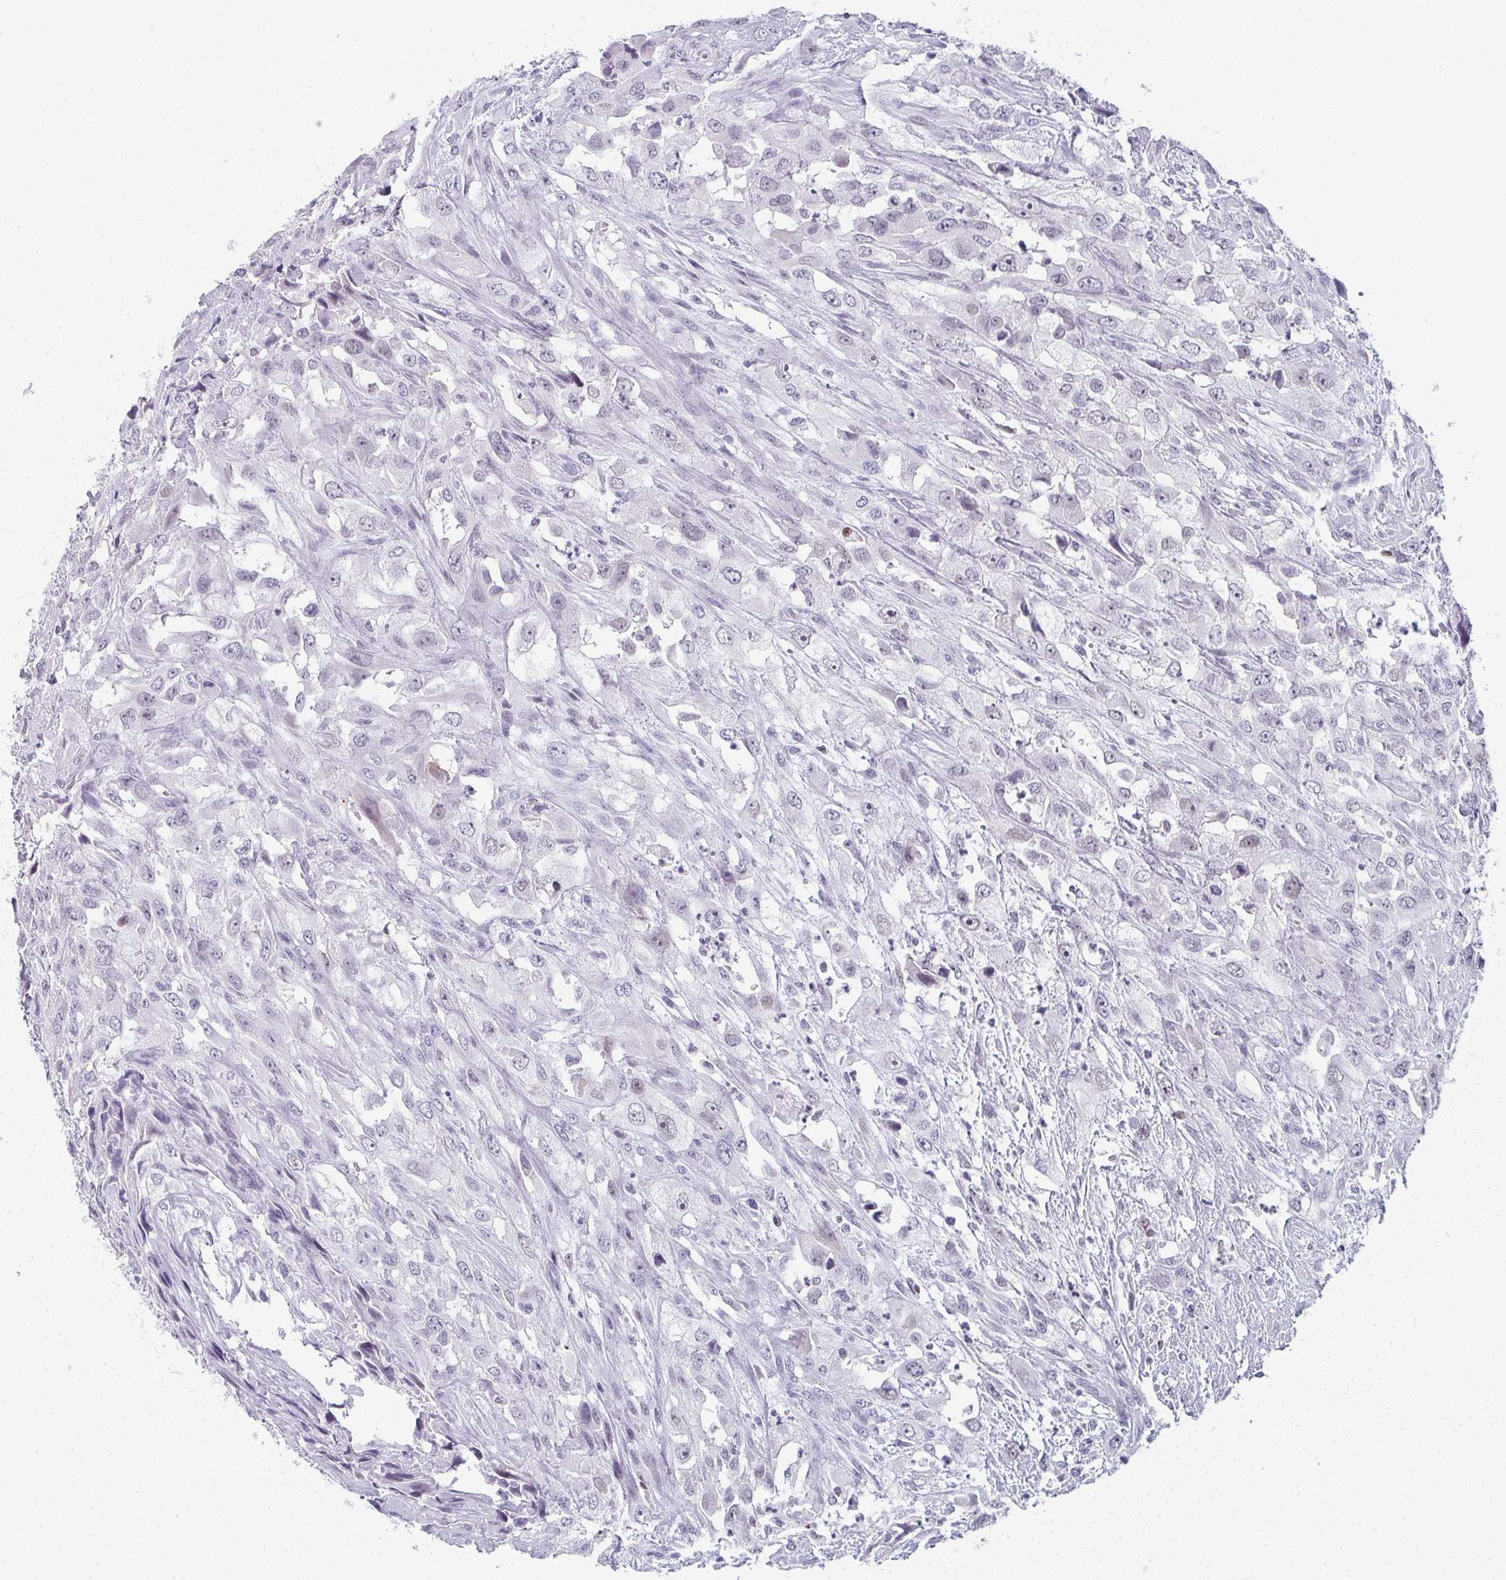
{"staining": {"intensity": "negative", "quantity": "none", "location": "none"}, "tissue": "urothelial cancer", "cell_type": "Tumor cells", "image_type": "cancer", "snomed": [{"axis": "morphology", "description": "Urothelial carcinoma, High grade"}, {"axis": "topography", "description": "Urinary bladder"}], "caption": "Immunohistochemistry of urothelial cancer exhibits no staining in tumor cells. Nuclei are stained in blue.", "gene": "PYCR3", "patient": {"sex": "male", "age": 67}}